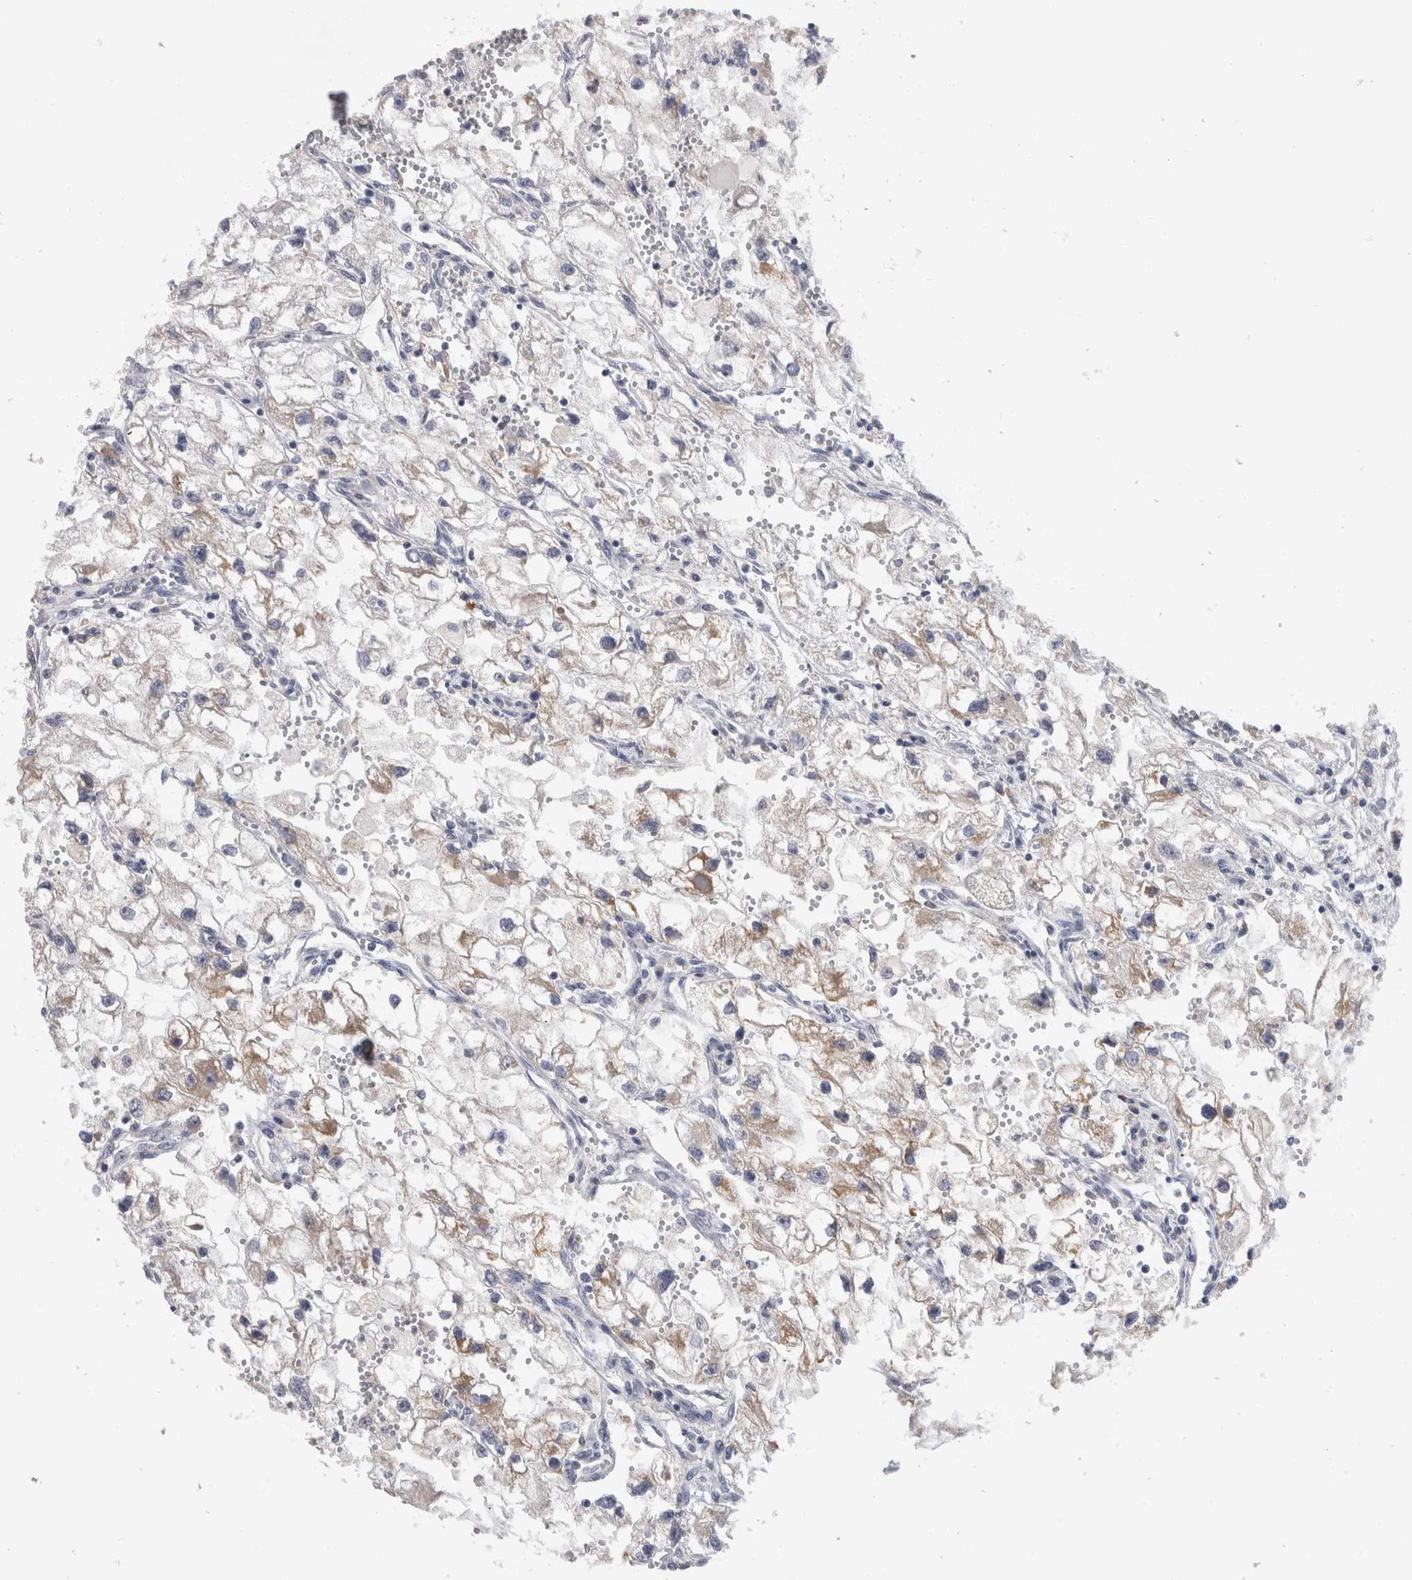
{"staining": {"intensity": "weak", "quantity": "25%-75%", "location": "cytoplasmic/membranous"}, "tissue": "renal cancer", "cell_type": "Tumor cells", "image_type": "cancer", "snomed": [{"axis": "morphology", "description": "Adenocarcinoma, NOS"}, {"axis": "topography", "description": "Kidney"}], "caption": "Immunohistochemistry (IHC) image of adenocarcinoma (renal) stained for a protein (brown), which shows low levels of weak cytoplasmic/membranous positivity in approximately 25%-75% of tumor cells.", "gene": "DHRS4", "patient": {"sex": "female", "age": 70}}